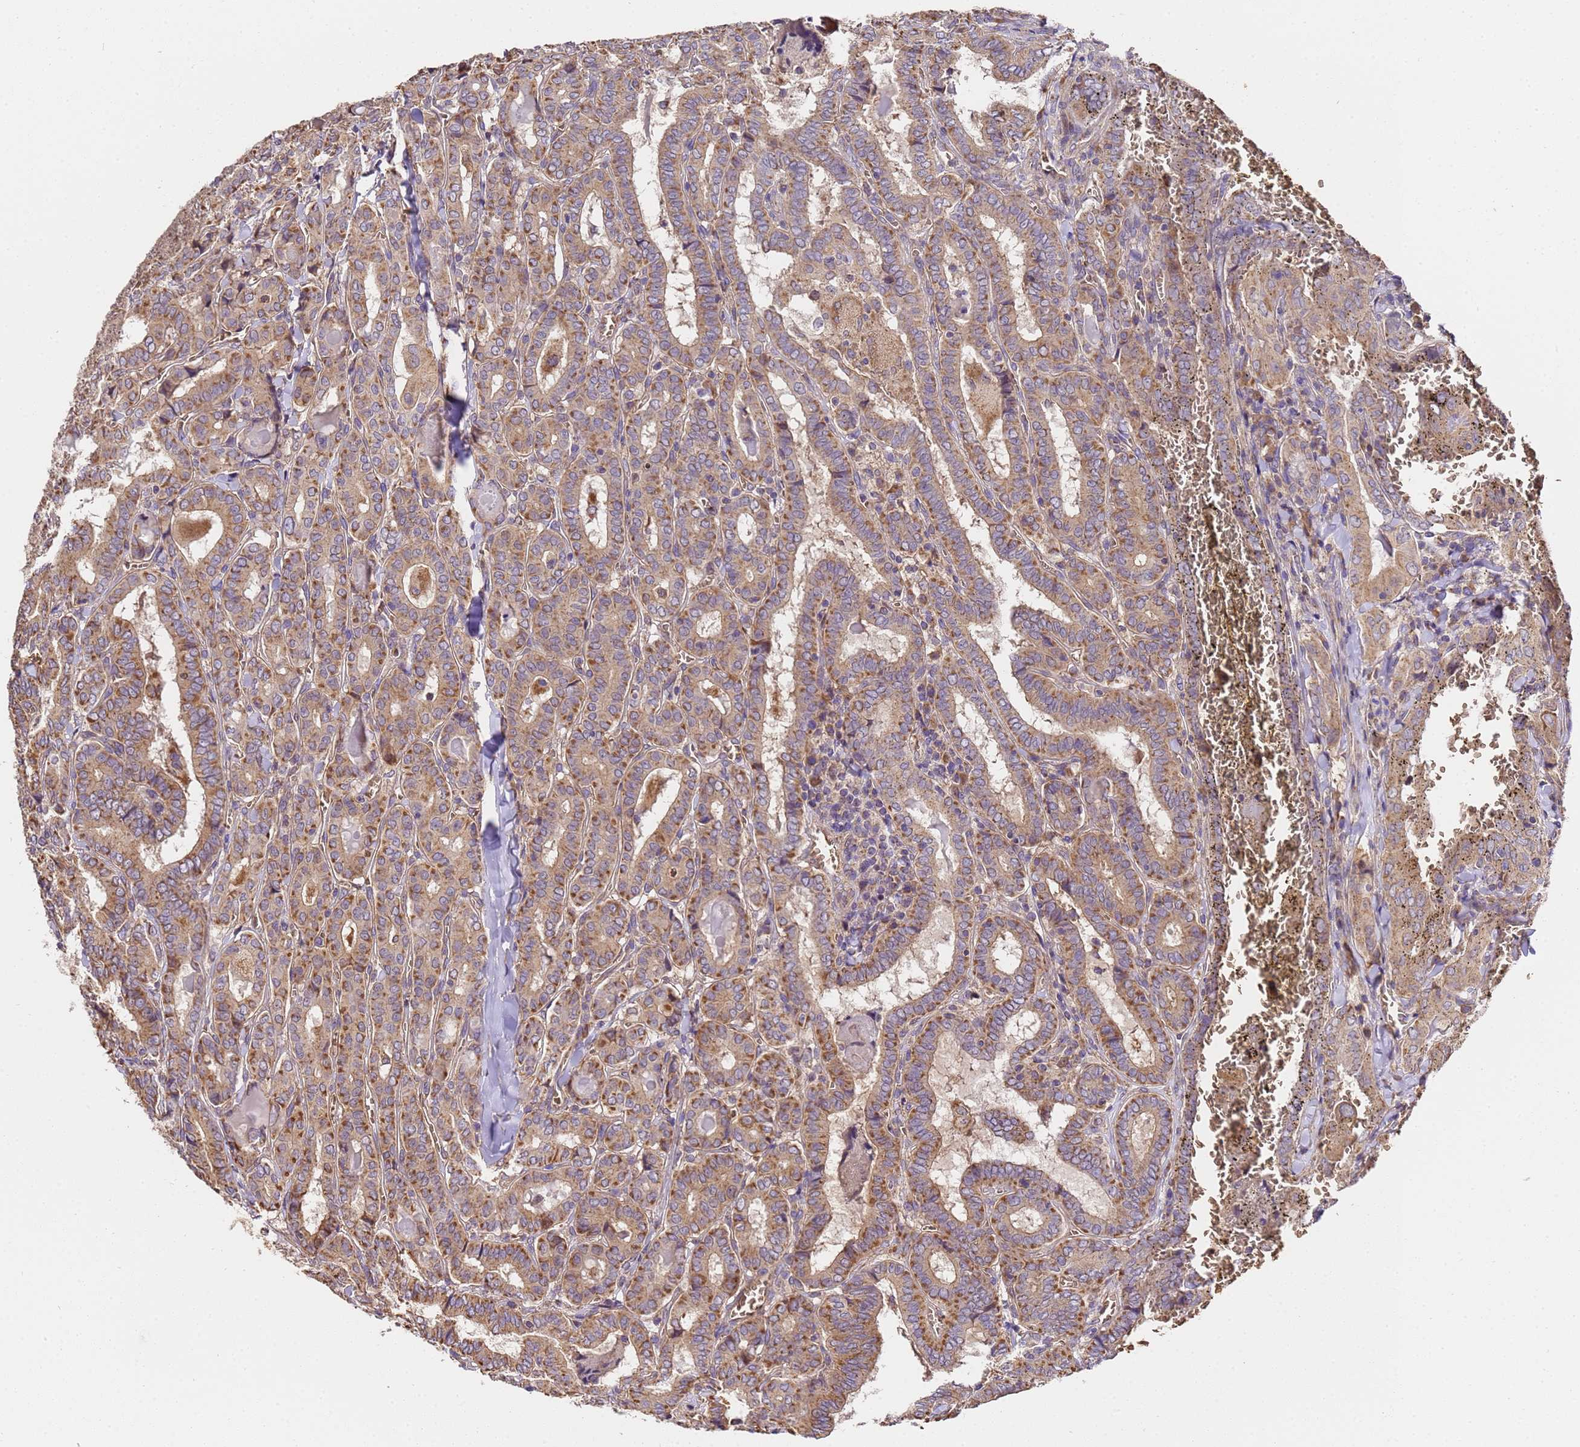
{"staining": {"intensity": "moderate", "quantity": ">75%", "location": "cytoplasmic/membranous"}, "tissue": "thyroid cancer", "cell_type": "Tumor cells", "image_type": "cancer", "snomed": [{"axis": "morphology", "description": "Papillary adenocarcinoma, NOS"}, {"axis": "topography", "description": "Thyroid gland"}], "caption": "Immunohistochemical staining of thyroid papillary adenocarcinoma shows medium levels of moderate cytoplasmic/membranous protein staining in approximately >75% of tumor cells.", "gene": "LRRIQ1", "patient": {"sex": "female", "age": 72}}